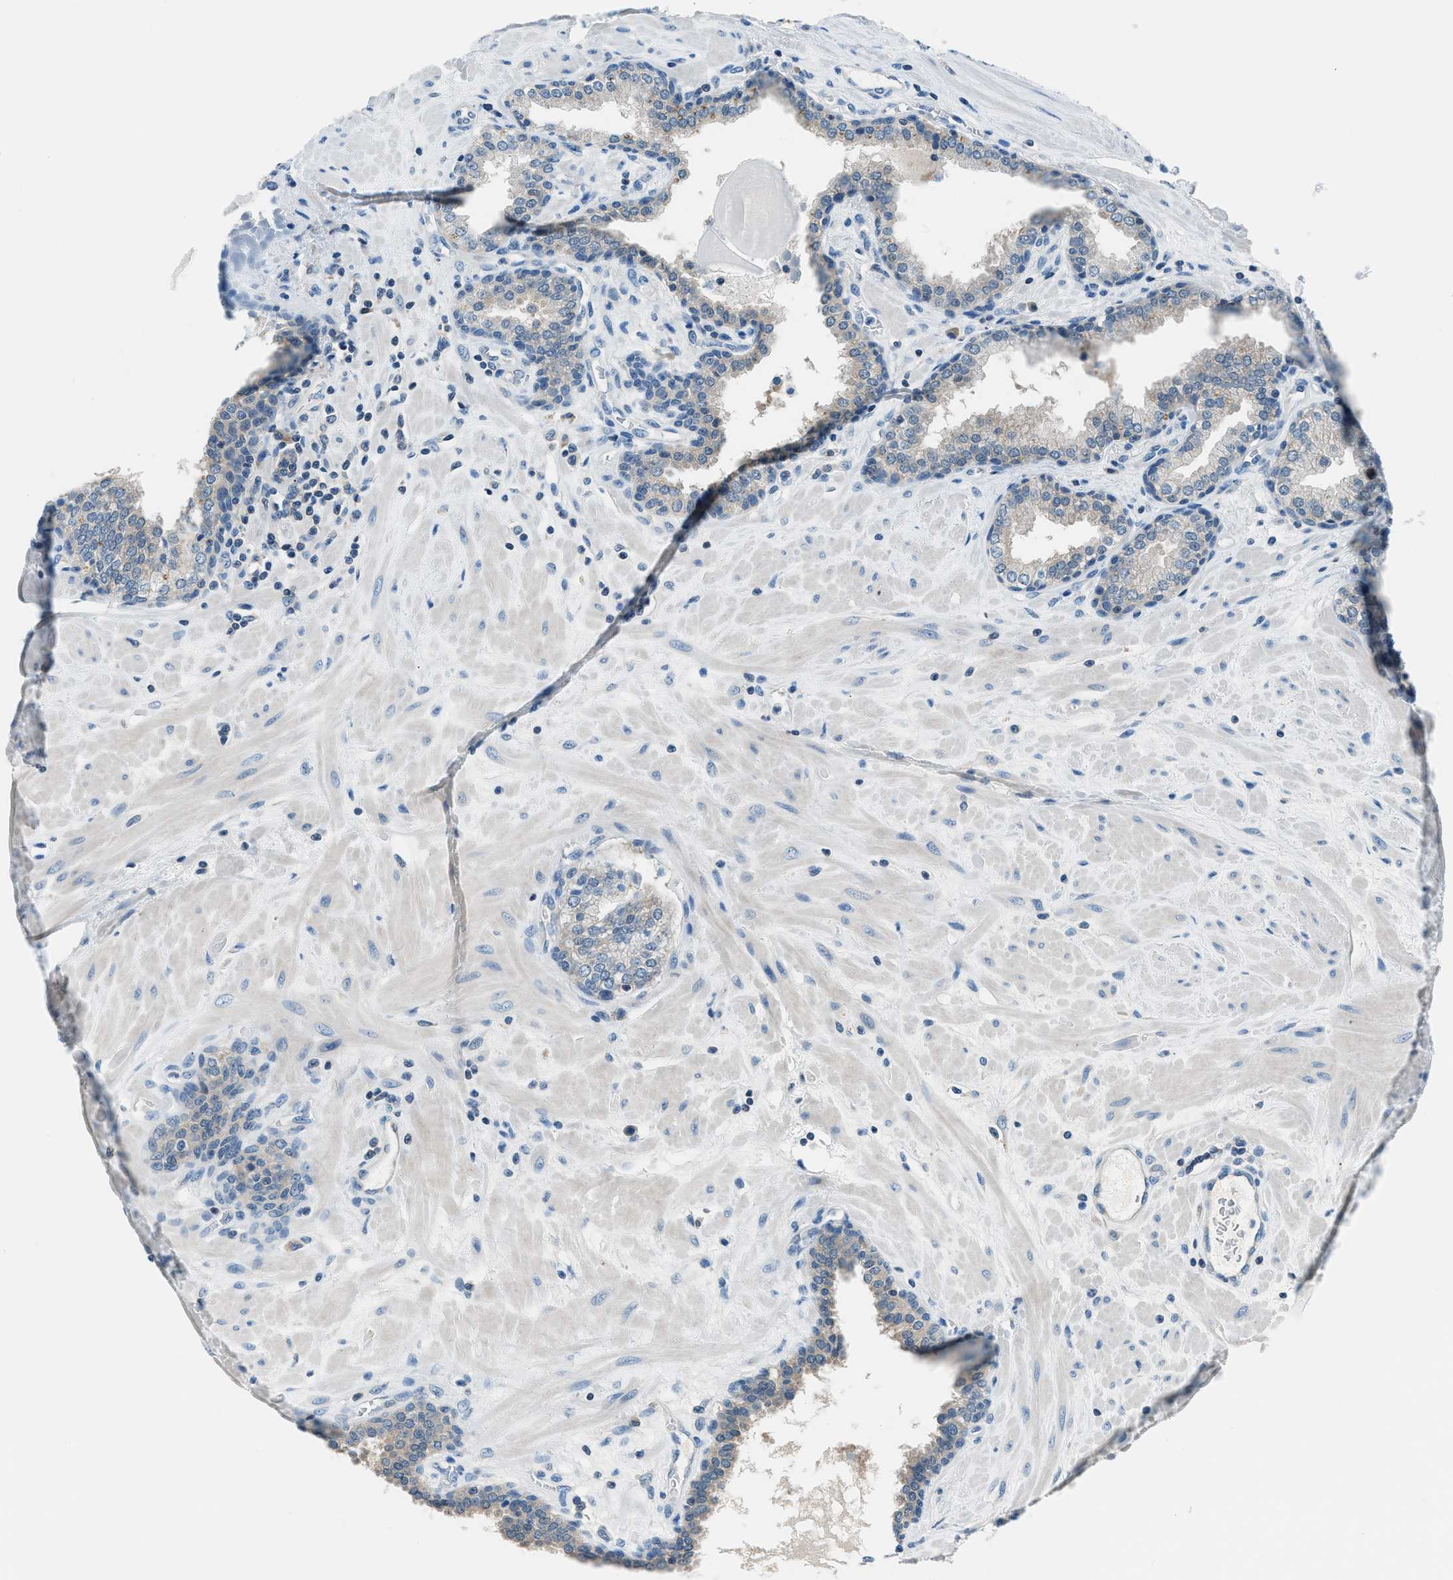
{"staining": {"intensity": "moderate", "quantity": "<25%", "location": "cytoplasmic/membranous"}, "tissue": "prostate", "cell_type": "Glandular cells", "image_type": "normal", "snomed": [{"axis": "morphology", "description": "Normal tissue, NOS"}, {"axis": "topography", "description": "Prostate"}], "caption": "Protein expression analysis of unremarkable prostate shows moderate cytoplasmic/membranous staining in about <25% of glandular cells. (DAB (3,3'-diaminobenzidine) IHC with brightfield microscopy, high magnification).", "gene": "ACP1", "patient": {"sex": "male", "age": 51}}